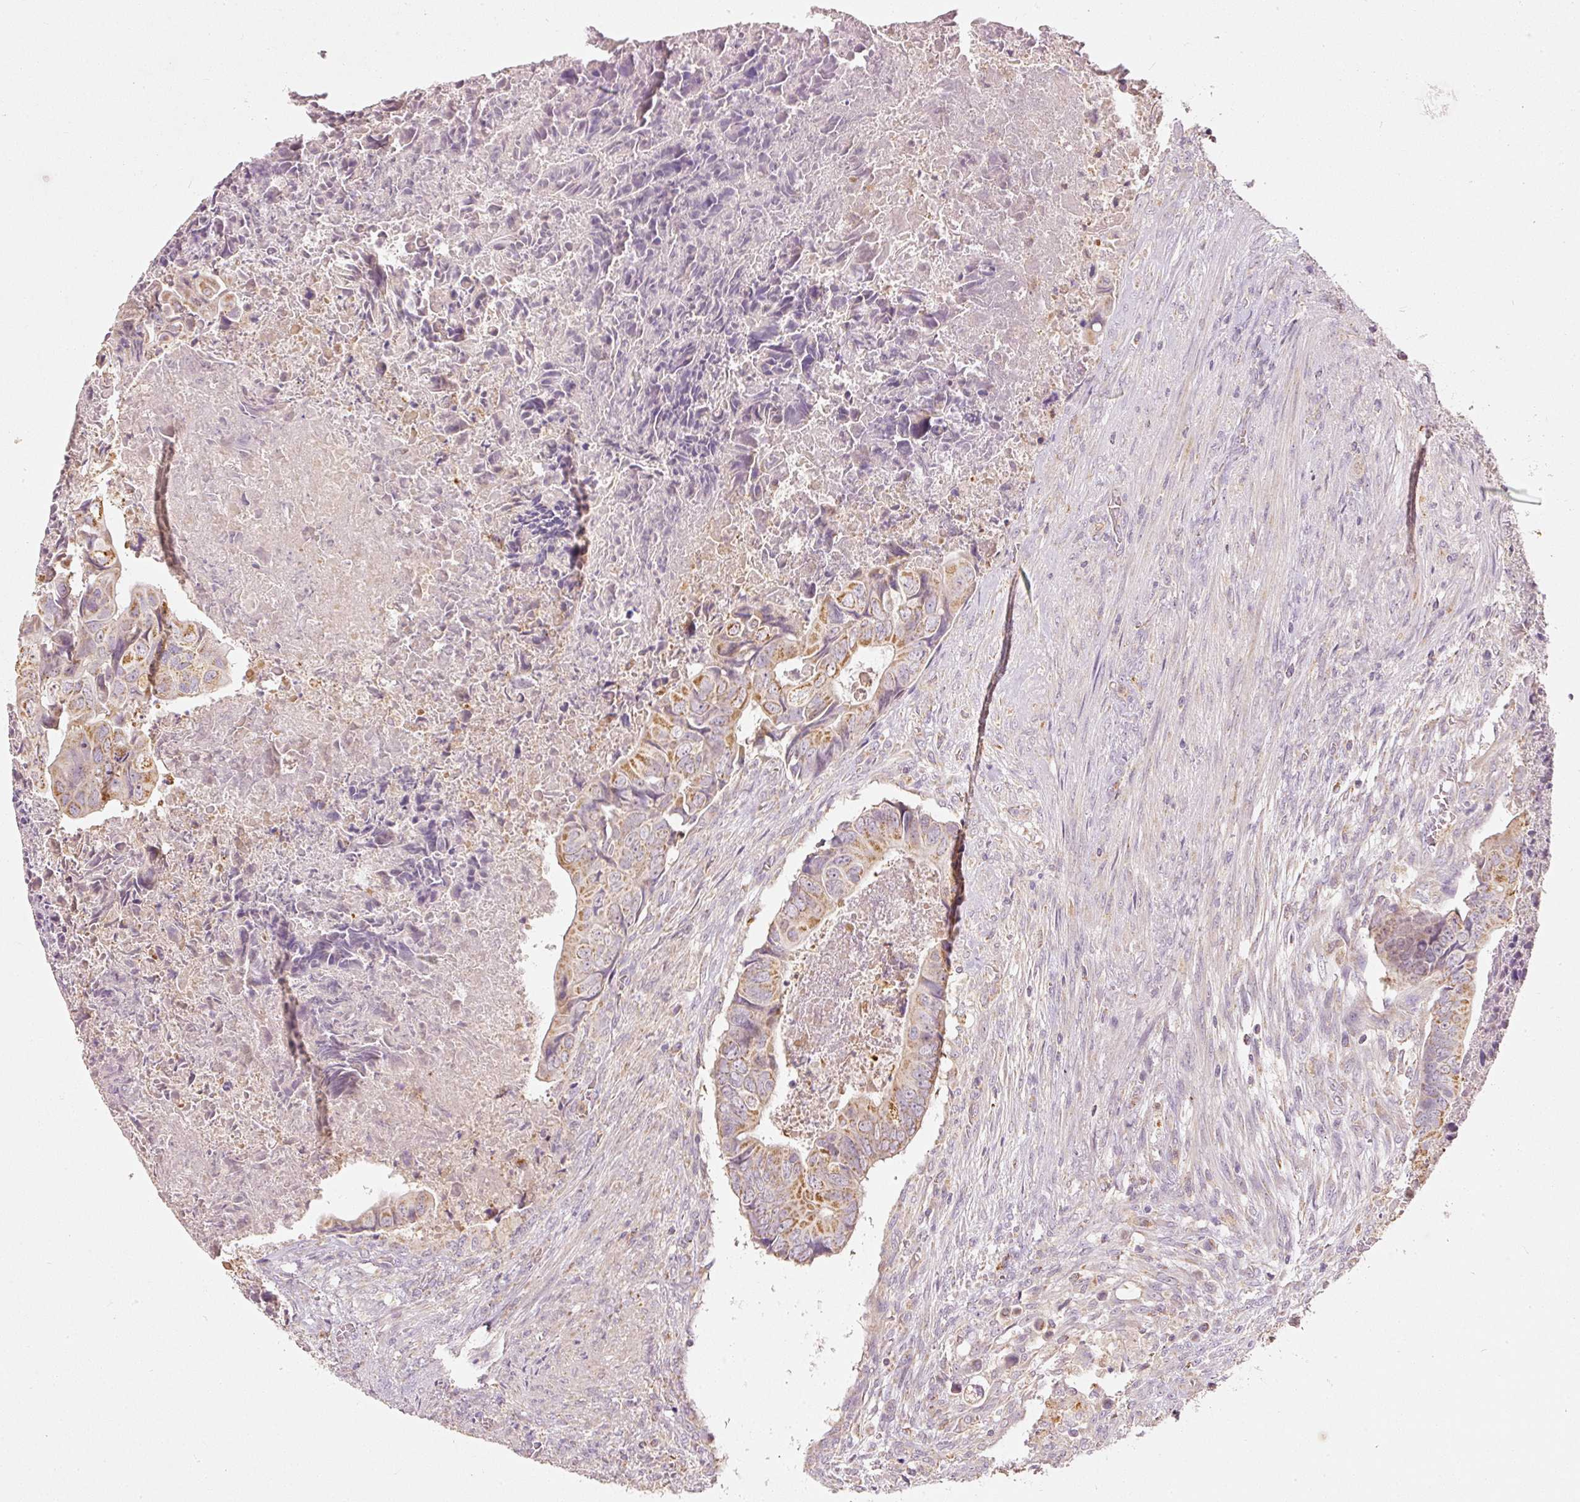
{"staining": {"intensity": "moderate", "quantity": ">75%", "location": "cytoplasmic/membranous"}, "tissue": "colorectal cancer", "cell_type": "Tumor cells", "image_type": "cancer", "snomed": [{"axis": "morphology", "description": "Adenocarcinoma, NOS"}, {"axis": "topography", "description": "Rectum"}], "caption": "Tumor cells reveal moderate cytoplasmic/membranous positivity in about >75% of cells in colorectal adenocarcinoma.", "gene": "PSENEN", "patient": {"sex": "female", "age": 78}}